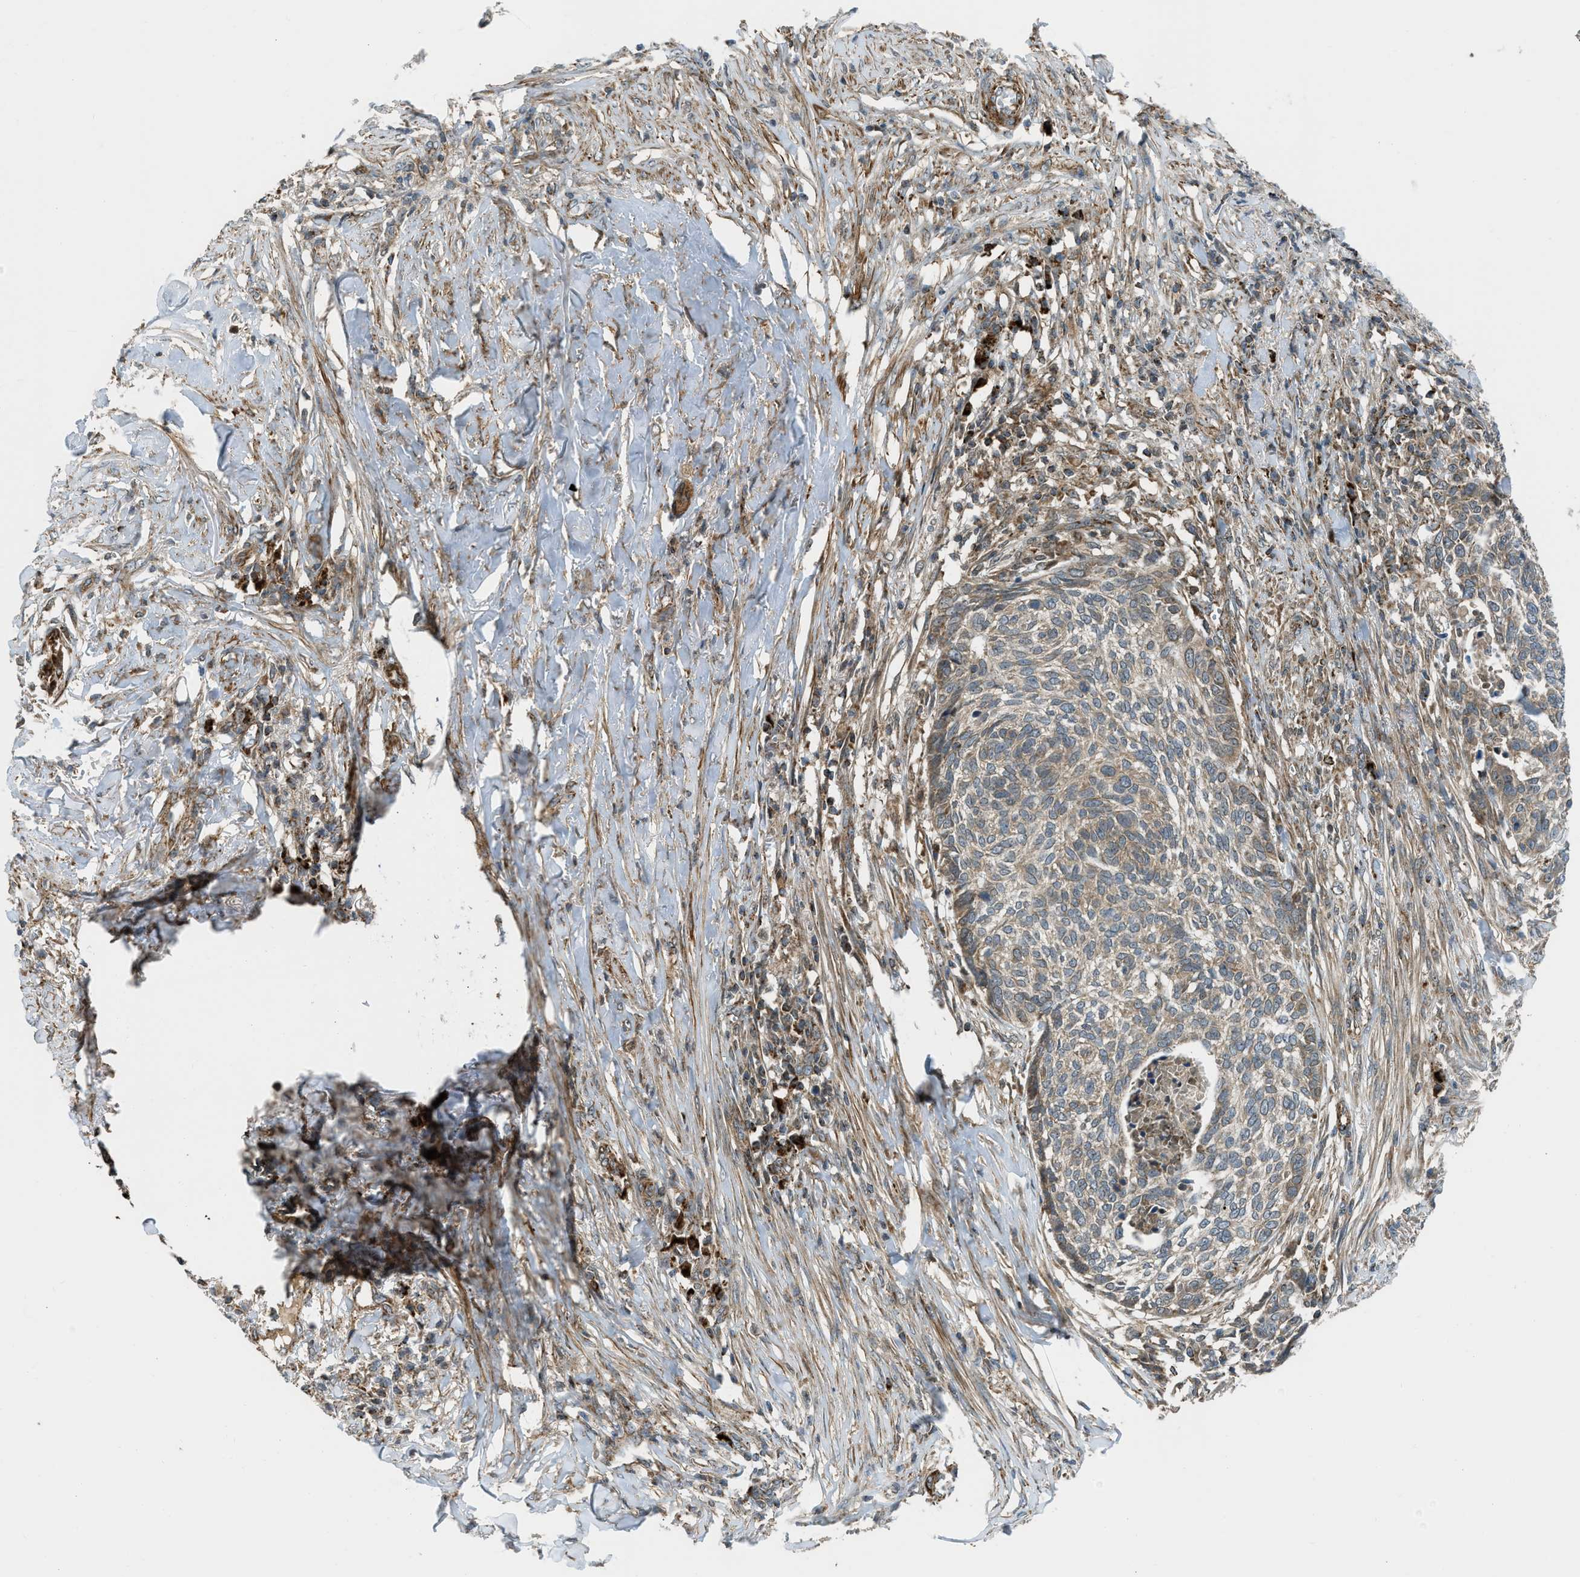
{"staining": {"intensity": "moderate", "quantity": ">75%", "location": "cytoplasmic/membranous"}, "tissue": "skin cancer", "cell_type": "Tumor cells", "image_type": "cancer", "snomed": [{"axis": "morphology", "description": "Basal cell carcinoma"}, {"axis": "topography", "description": "Skin"}], "caption": "Immunohistochemical staining of human skin cancer (basal cell carcinoma) demonstrates moderate cytoplasmic/membranous protein staining in about >75% of tumor cells.", "gene": "SESN2", "patient": {"sex": "male", "age": 85}}